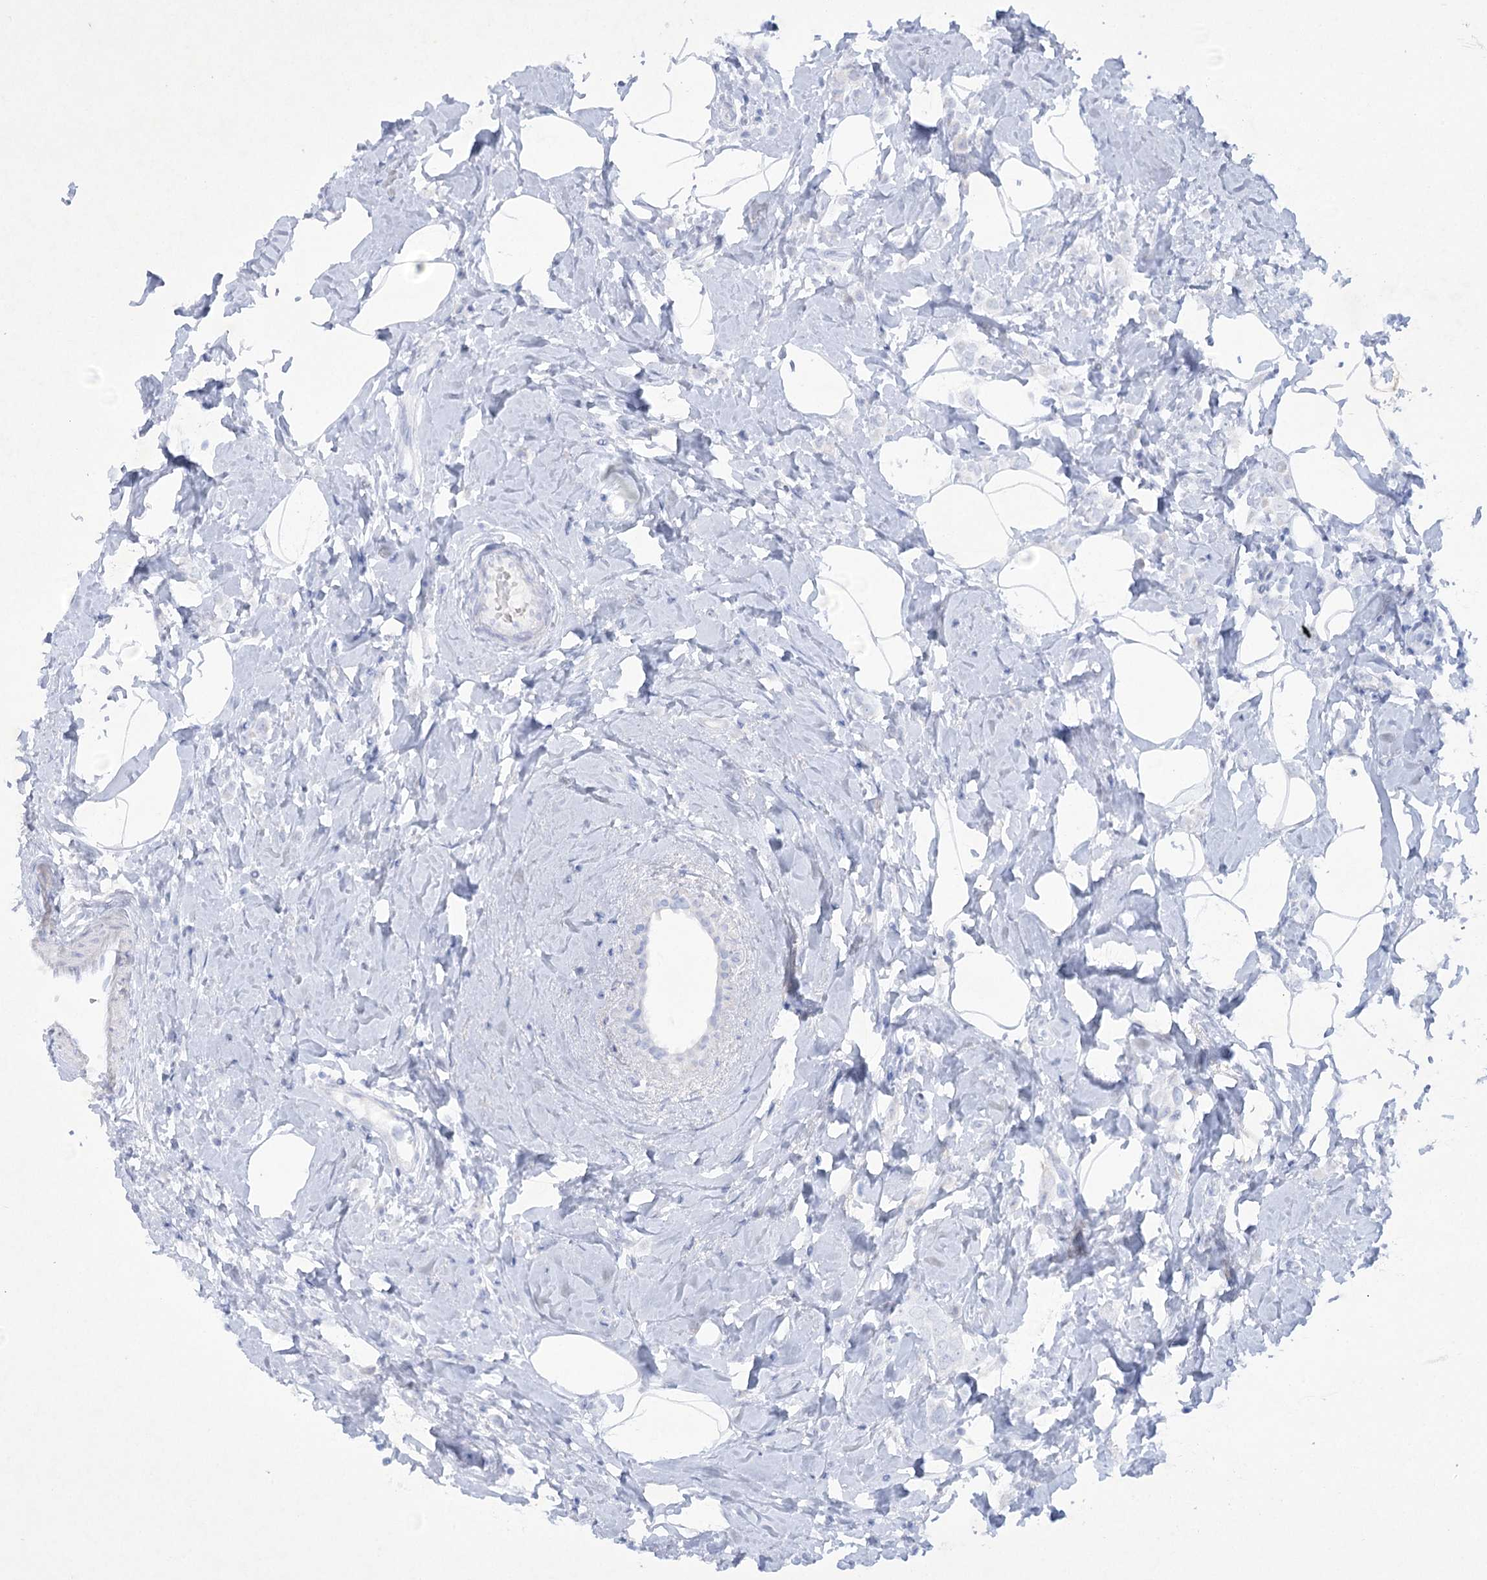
{"staining": {"intensity": "negative", "quantity": "none", "location": "none"}, "tissue": "breast cancer", "cell_type": "Tumor cells", "image_type": "cancer", "snomed": [{"axis": "morphology", "description": "Lobular carcinoma"}, {"axis": "topography", "description": "Breast"}], "caption": "This is a histopathology image of IHC staining of breast cancer (lobular carcinoma), which shows no positivity in tumor cells.", "gene": "GBF1", "patient": {"sex": "female", "age": 47}}